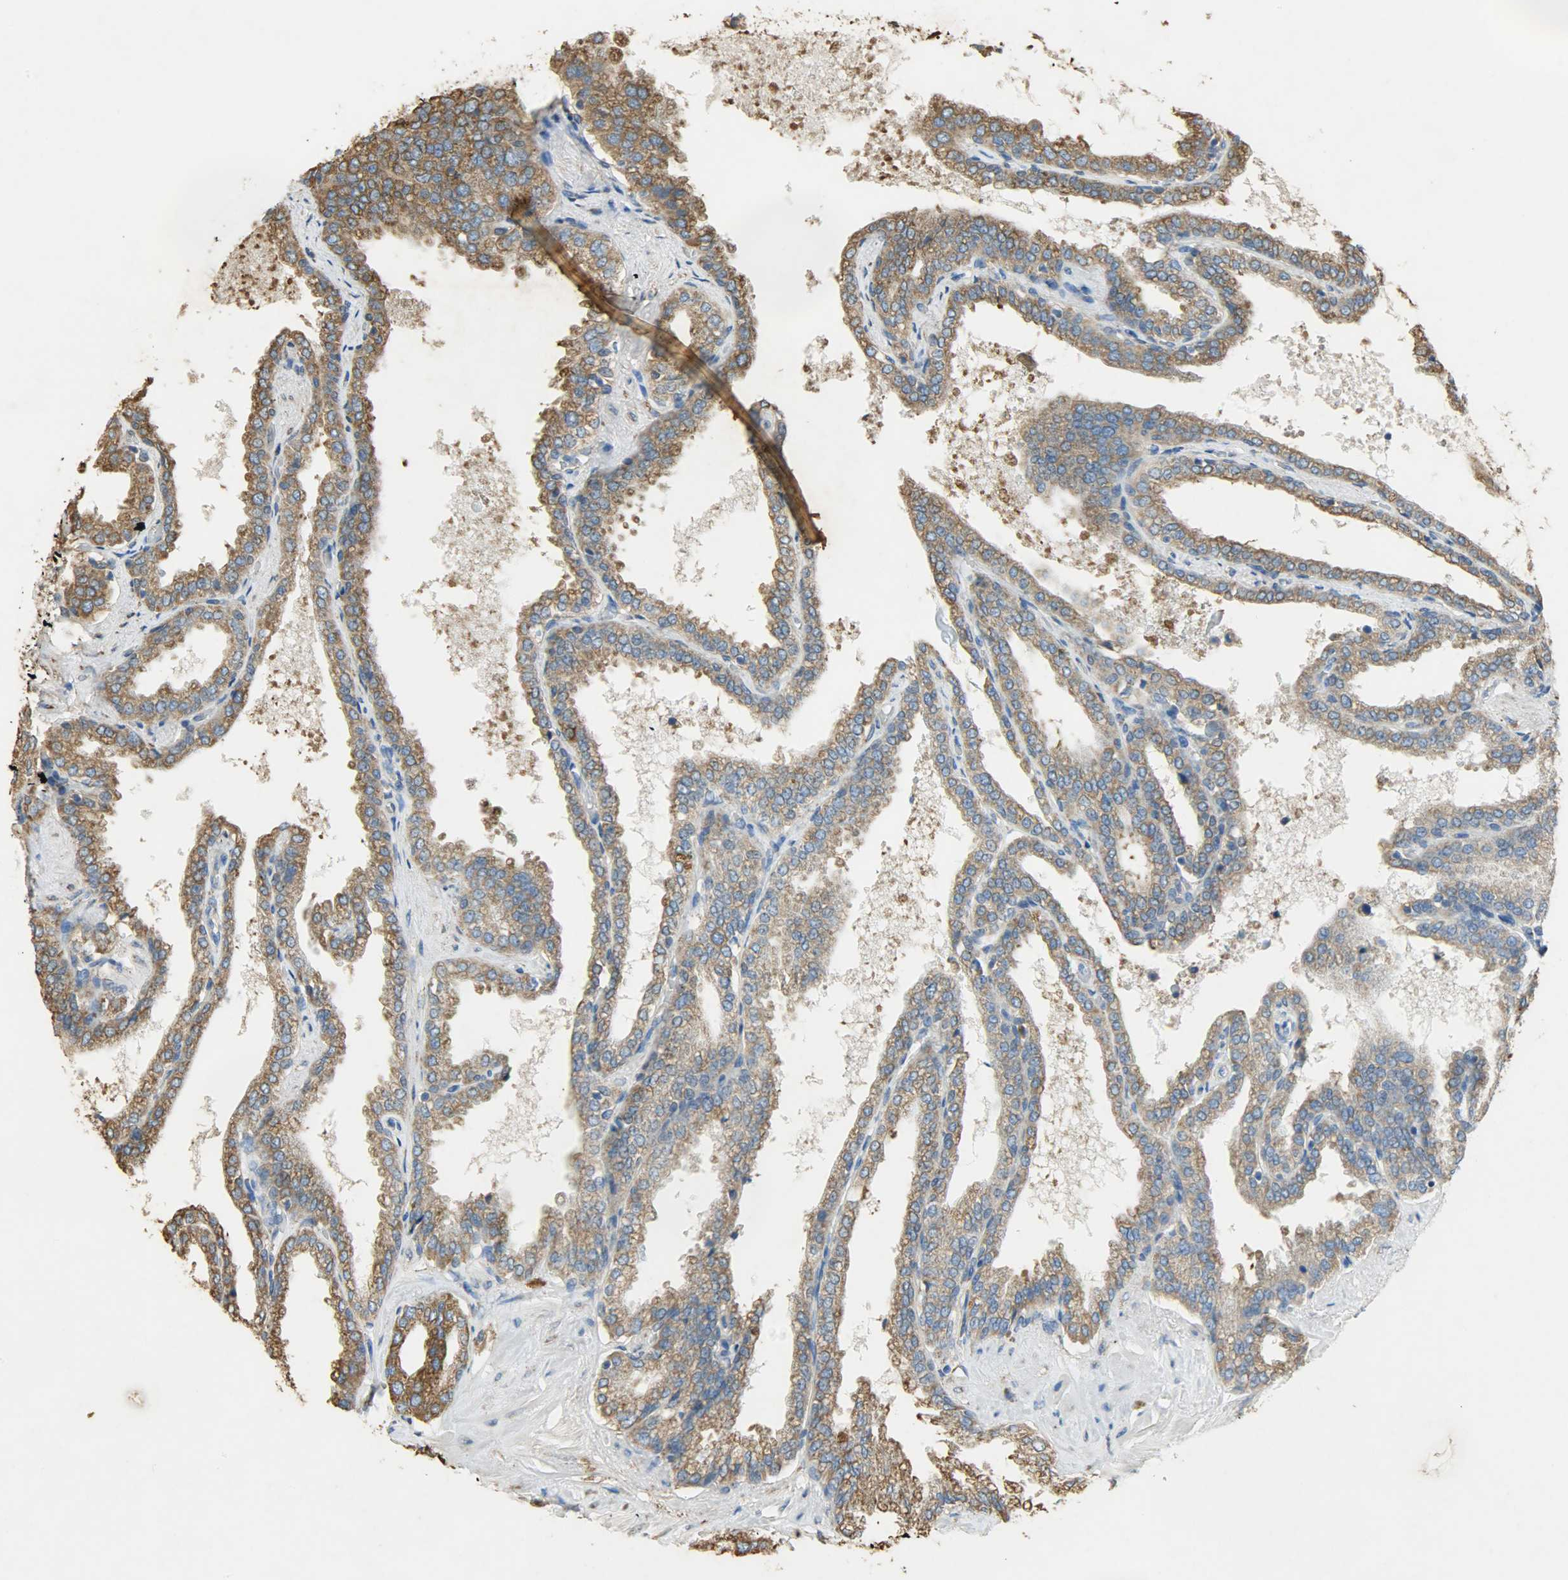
{"staining": {"intensity": "moderate", "quantity": ">75%", "location": "cytoplasmic/membranous"}, "tissue": "seminal vesicle", "cell_type": "Glandular cells", "image_type": "normal", "snomed": [{"axis": "morphology", "description": "Normal tissue, NOS"}, {"axis": "topography", "description": "Seminal veicle"}], "caption": "Immunohistochemistry (DAB (3,3'-diaminobenzidine)) staining of unremarkable human seminal vesicle exhibits moderate cytoplasmic/membranous protein positivity in approximately >75% of glandular cells.", "gene": "HSPA5", "patient": {"sex": "male", "age": 46}}